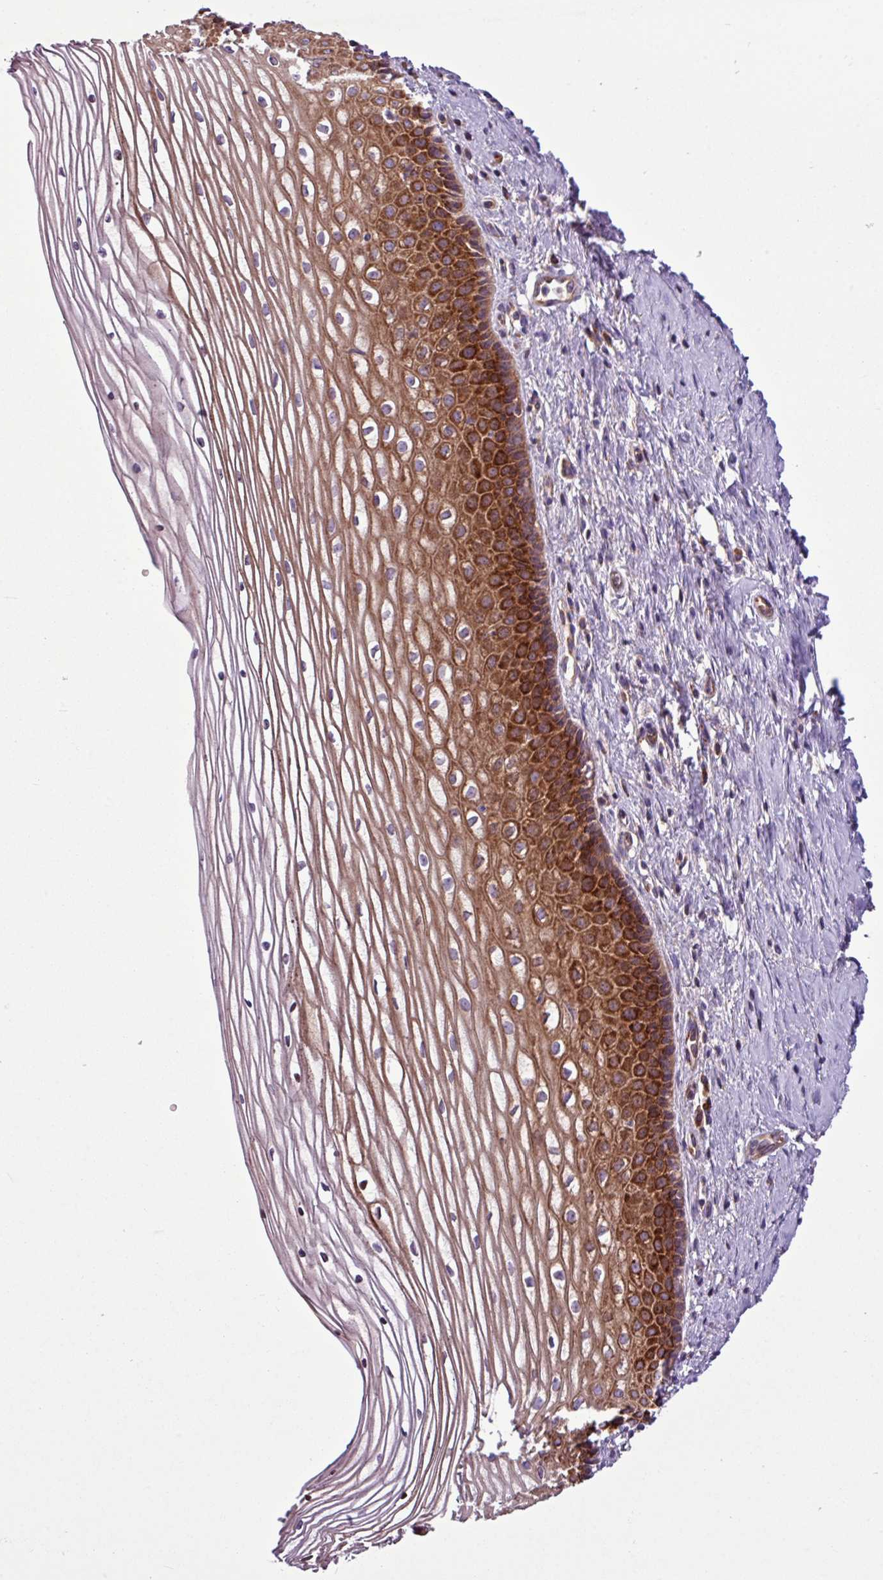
{"staining": {"intensity": "moderate", "quantity": "25%-75%", "location": "cytoplasmic/membranous"}, "tissue": "cervix", "cell_type": "Glandular cells", "image_type": "normal", "snomed": [{"axis": "morphology", "description": "Normal tissue, NOS"}, {"axis": "topography", "description": "Cervix"}], "caption": "IHC (DAB (3,3'-diaminobenzidine)) staining of normal cervix shows moderate cytoplasmic/membranous protein expression in approximately 25%-75% of glandular cells. The protein of interest is shown in brown color, while the nuclei are stained blue.", "gene": "MROH2A", "patient": {"sex": "female", "age": 47}}